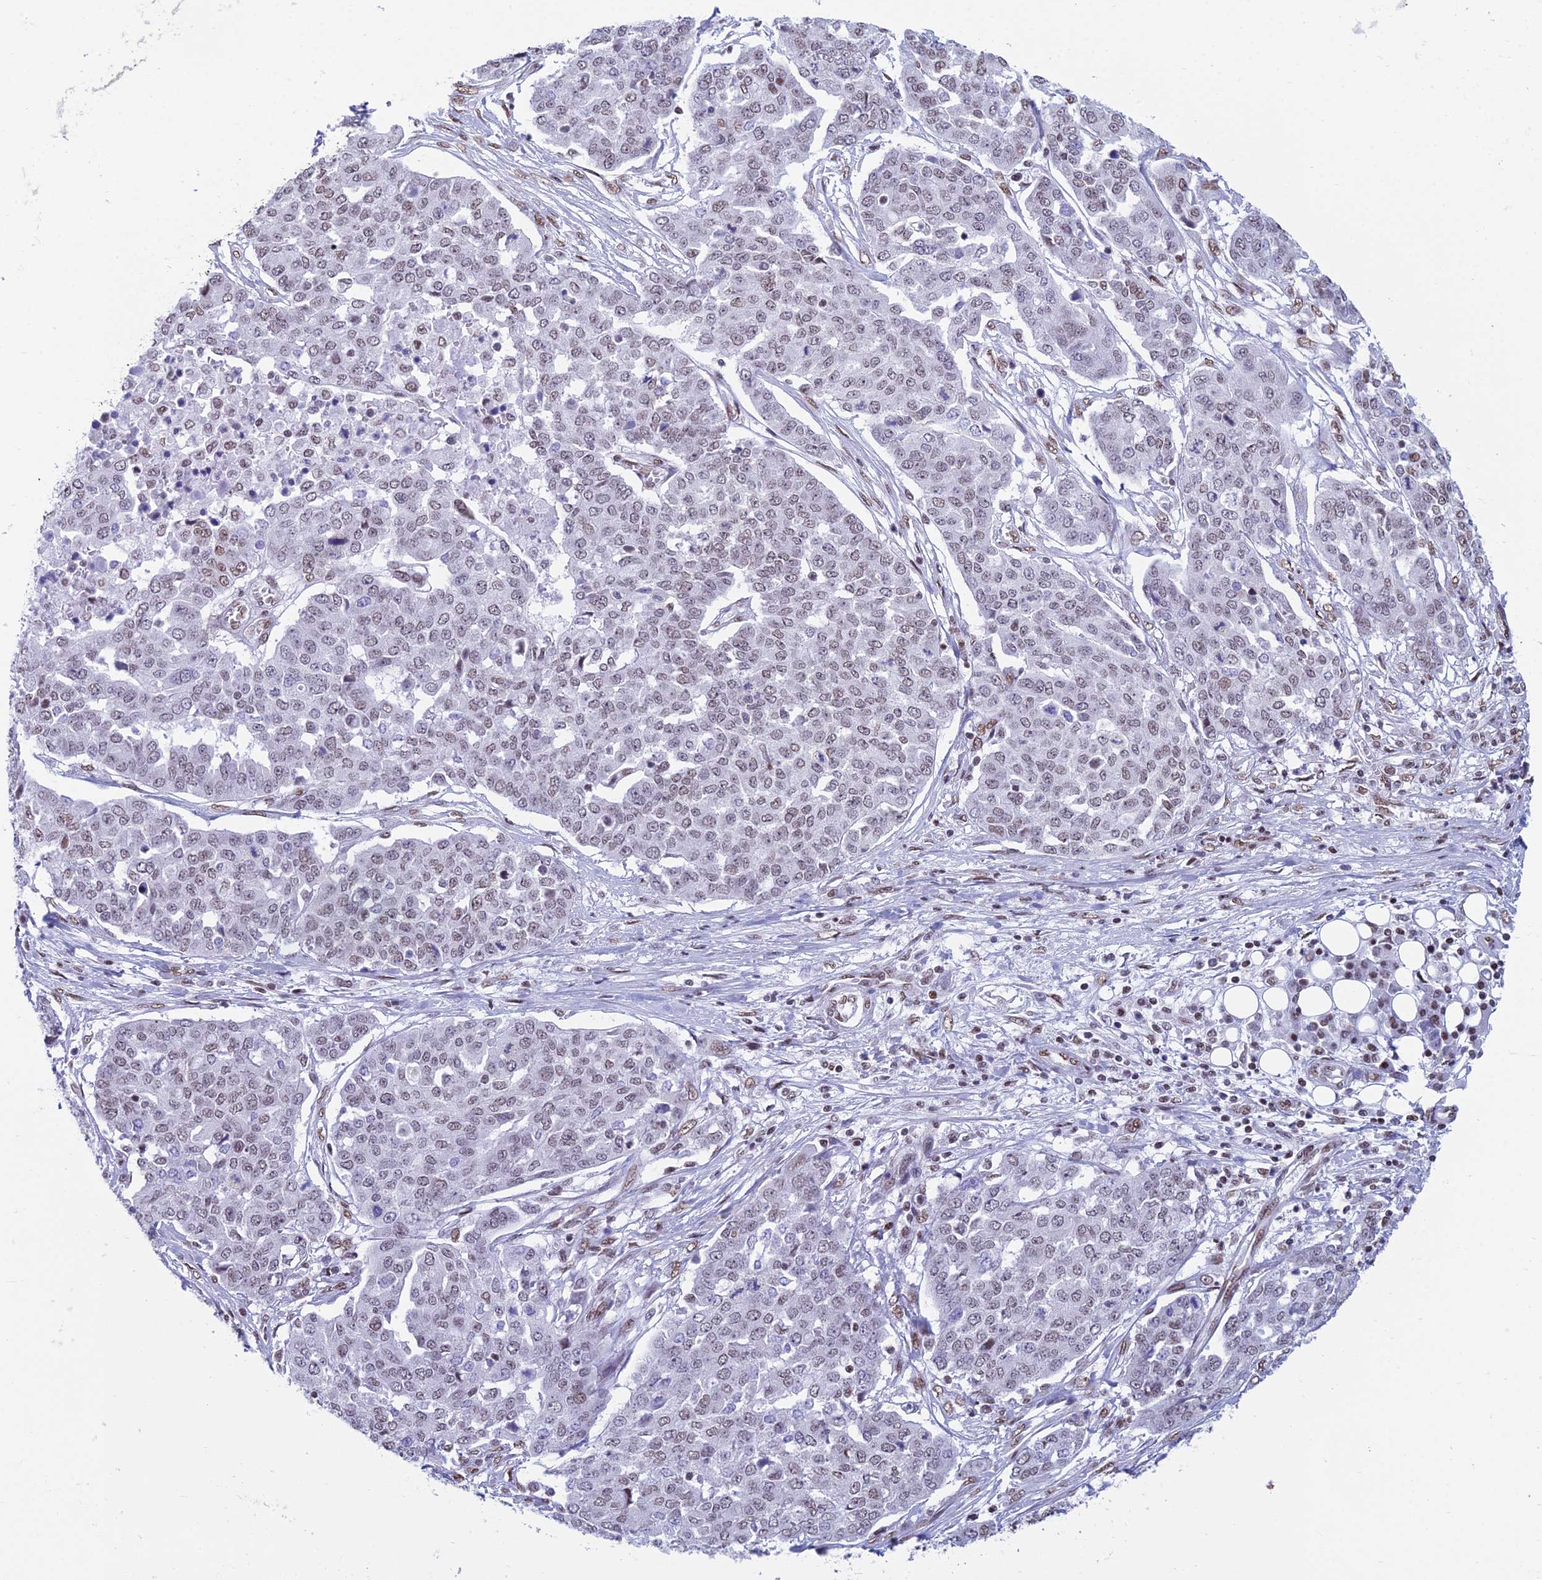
{"staining": {"intensity": "weak", "quantity": "25%-75%", "location": "nuclear"}, "tissue": "ovarian cancer", "cell_type": "Tumor cells", "image_type": "cancer", "snomed": [{"axis": "morphology", "description": "Cystadenocarcinoma, serous, NOS"}, {"axis": "topography", "description": "Soft tissue"}, {"axis": "topography", "description": "Ovary"}], "caption": "The image displays immunohistochemical staining of ovarian cancer (serous cystadenocarcinoma). There is weak nuclear staining is identified in about 25%-75% of tumor cells. (Brightfield microscopy of DAB IHC at high magnification).", "gene": "CDC26", "patient": {"sex": "female", "age": 57}}